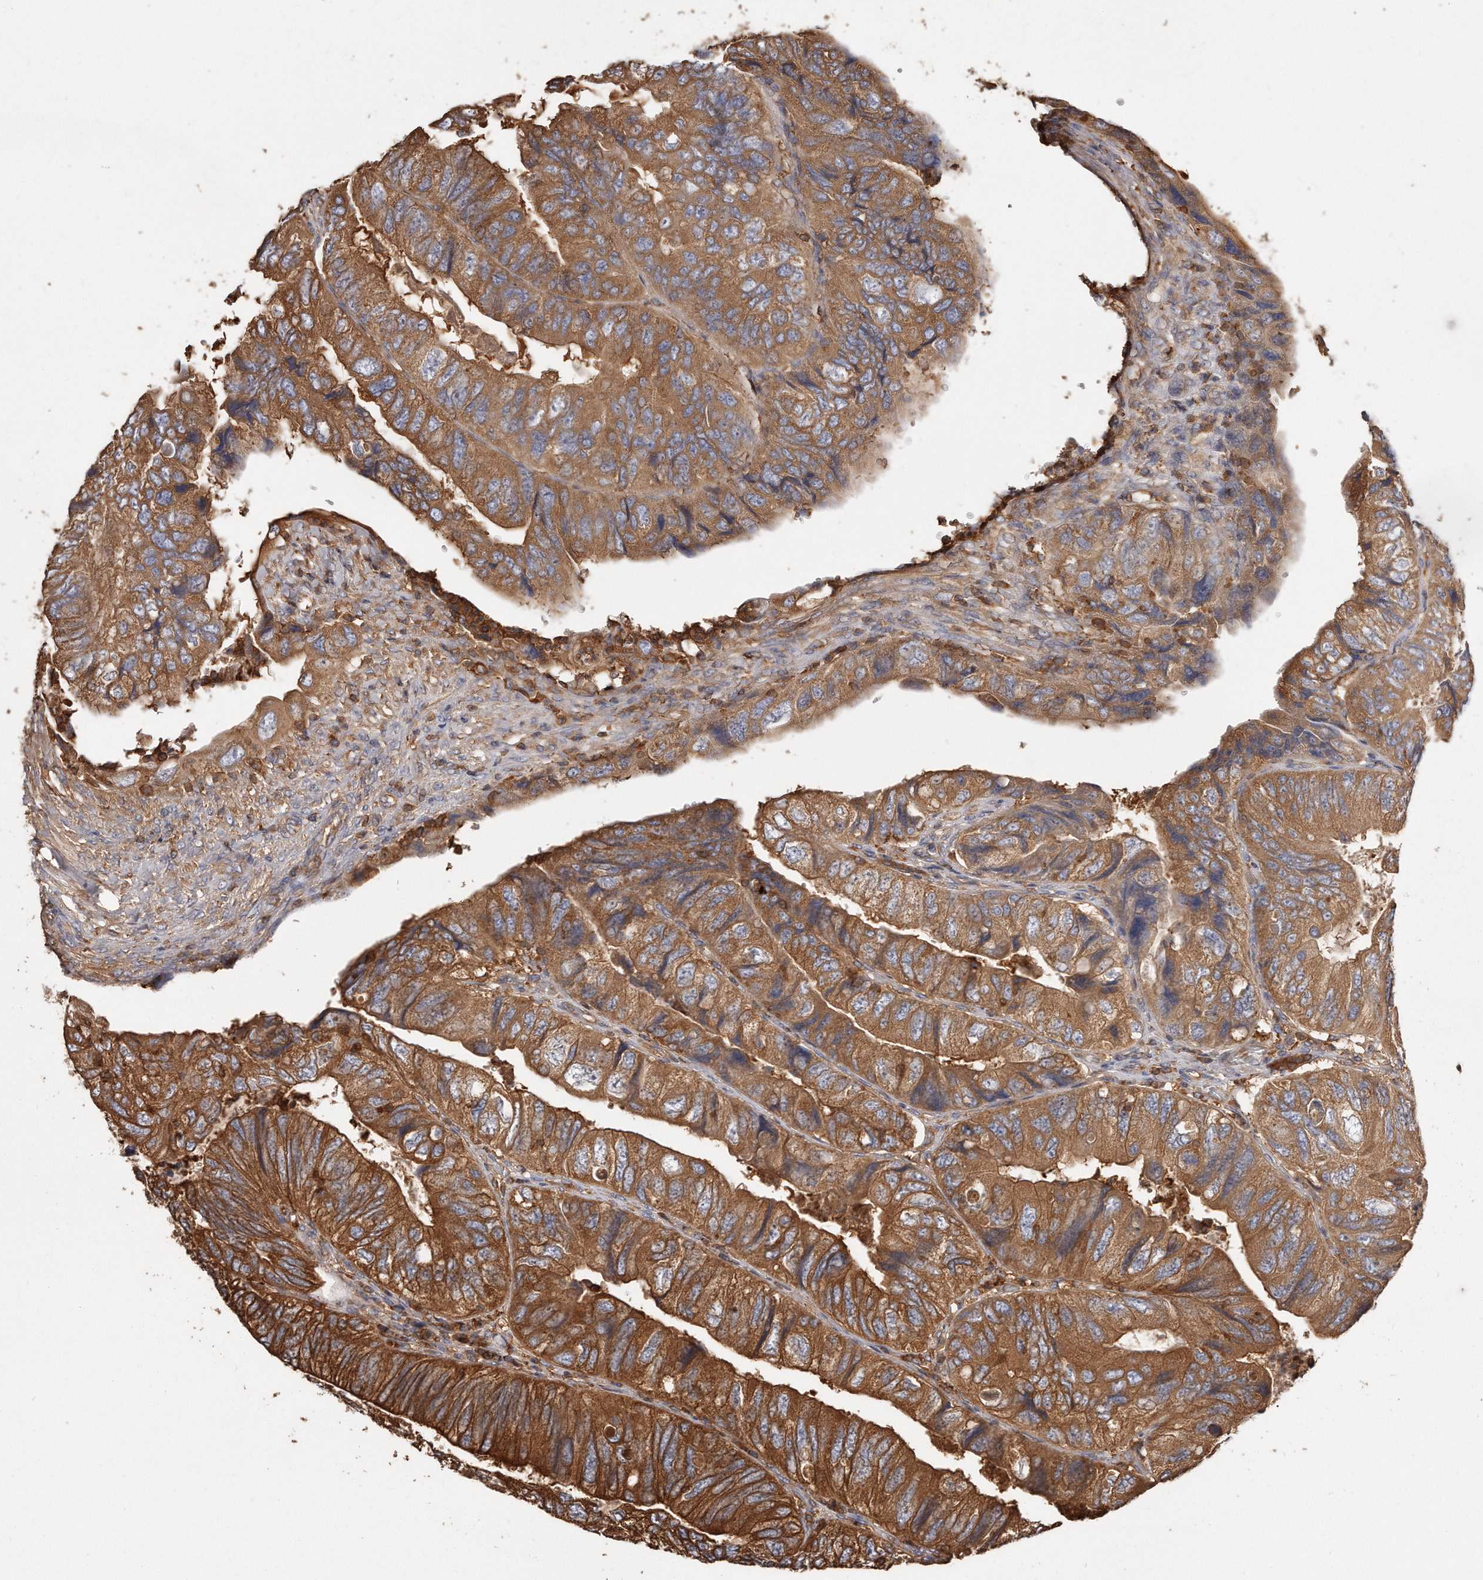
{"staining": {"intensity": "strong", "quantity": ">75%", "location": "cytoplasmic/membranous"}, "tissue": "colorectal cancer", "cell_type": "Tumor cells", "image_type": "cancer", "snomed": [{"axis": "morphology", "description": "Adenocarcinoma, NOS"}, {"axis": "topography", "description": "Rectum"}], "caption": "About >75% of tumor cells in human adenocarcinoma (colorectal) reveal strong cytoplasmic/membranous protein positivity as visualized by brown immunohistochemical staining.", "gene": "CAP1", "patient": {"sex": "male", "age": 63}}